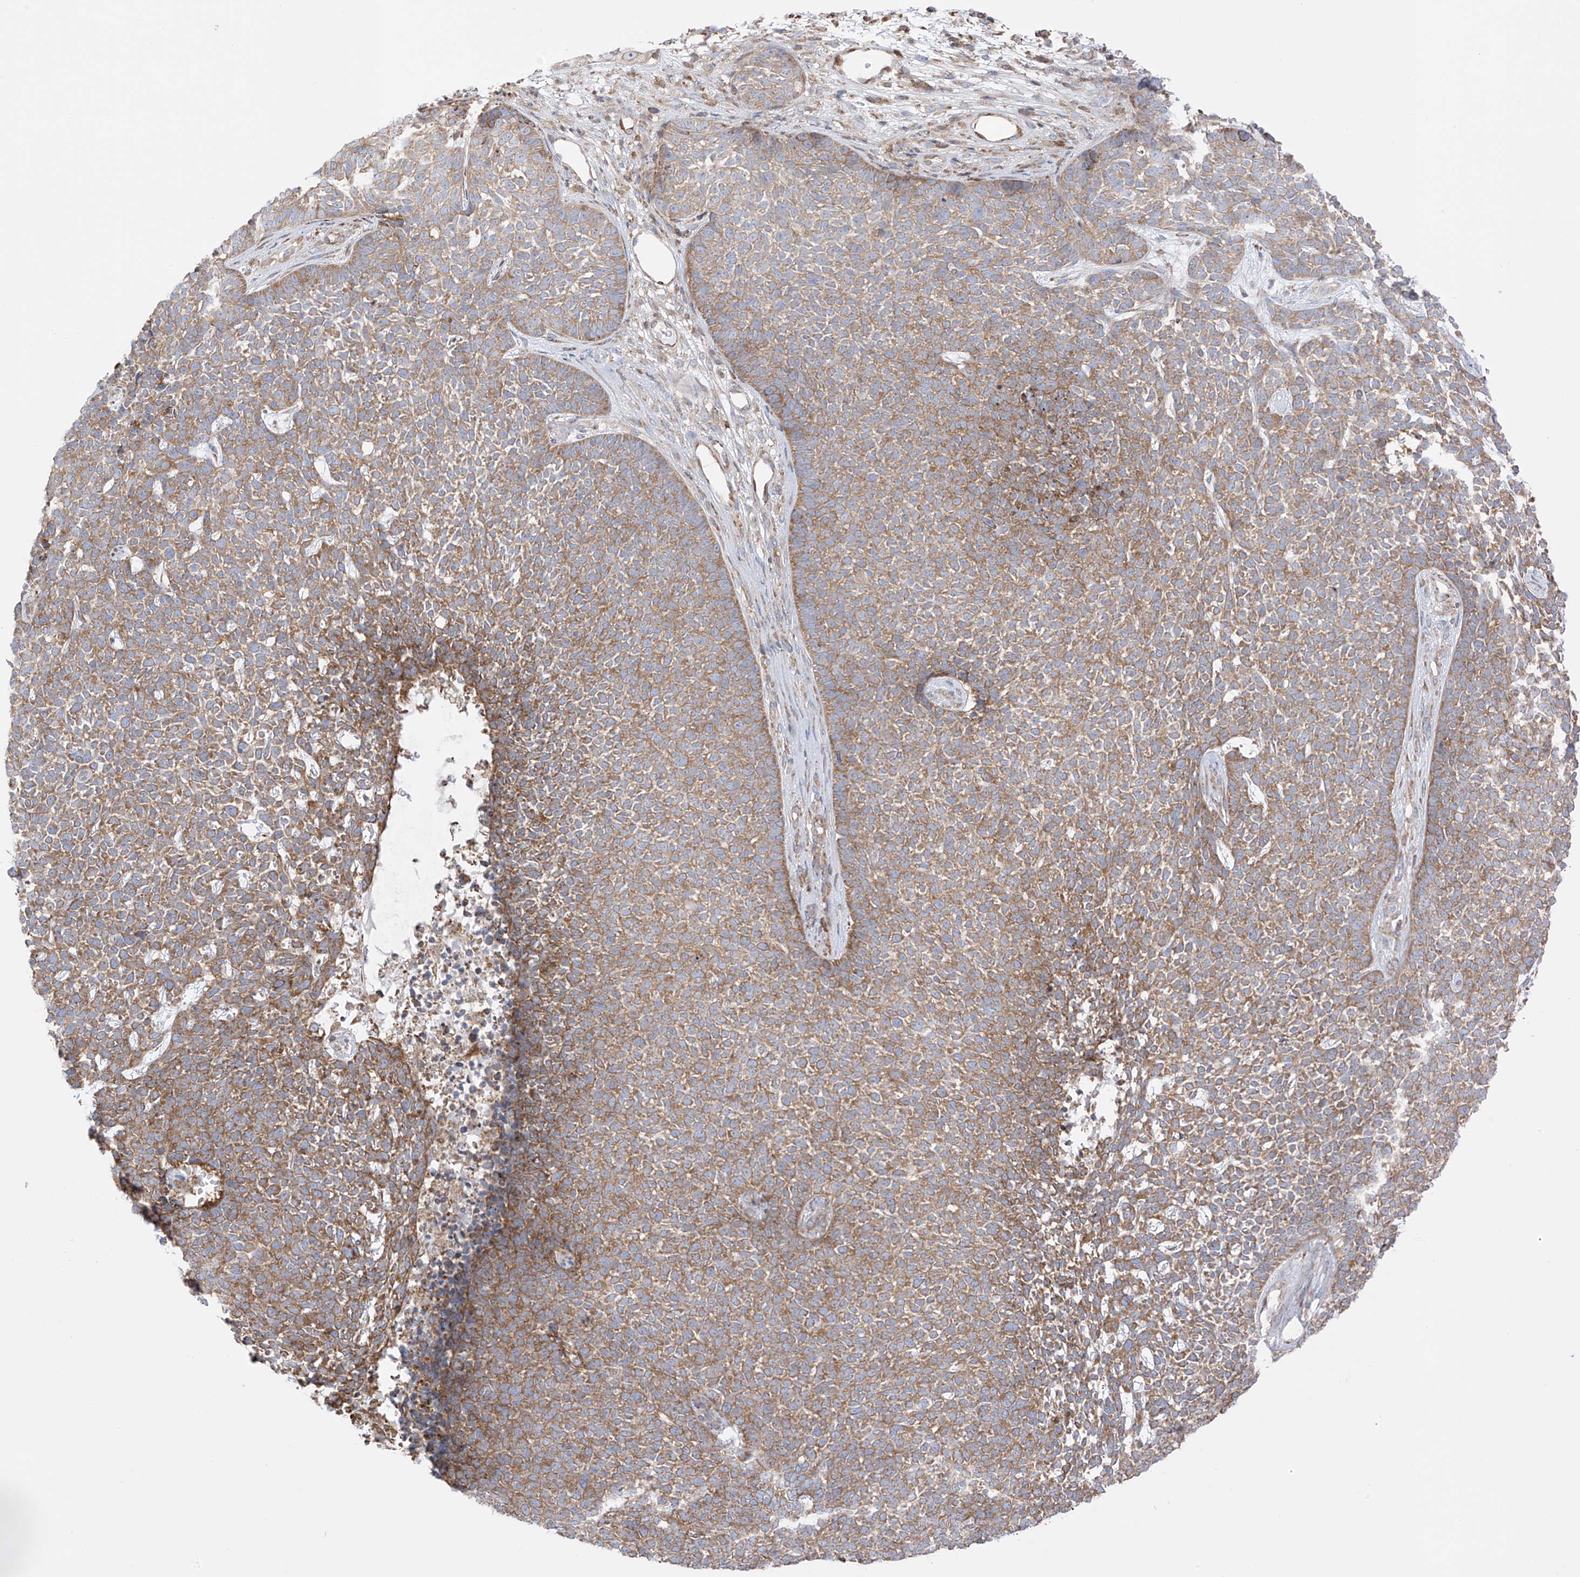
{"staining": {"intensity": "moderate", "quantity": ">75%", "location": "cytoplasmic/membranous"}, "tissue": "skin cancer", "cell_type": "Tumor cells", "image_type": "cancer", "snomed": [{"axis": "morphology", "description": "Basal cell carcinoma"}, {"axis": "topography", "description": "Skin"}], "caption": "This image reveals skin cancer stained with immunohistochemistry to label a protein in brown. The cytoplasmic/membranous of tumor cells show moderate positivity for the protein. Nuclei are counter-stained blue.", "gene": "XKR3", "patient": {"sex": "female", "age": 84}}